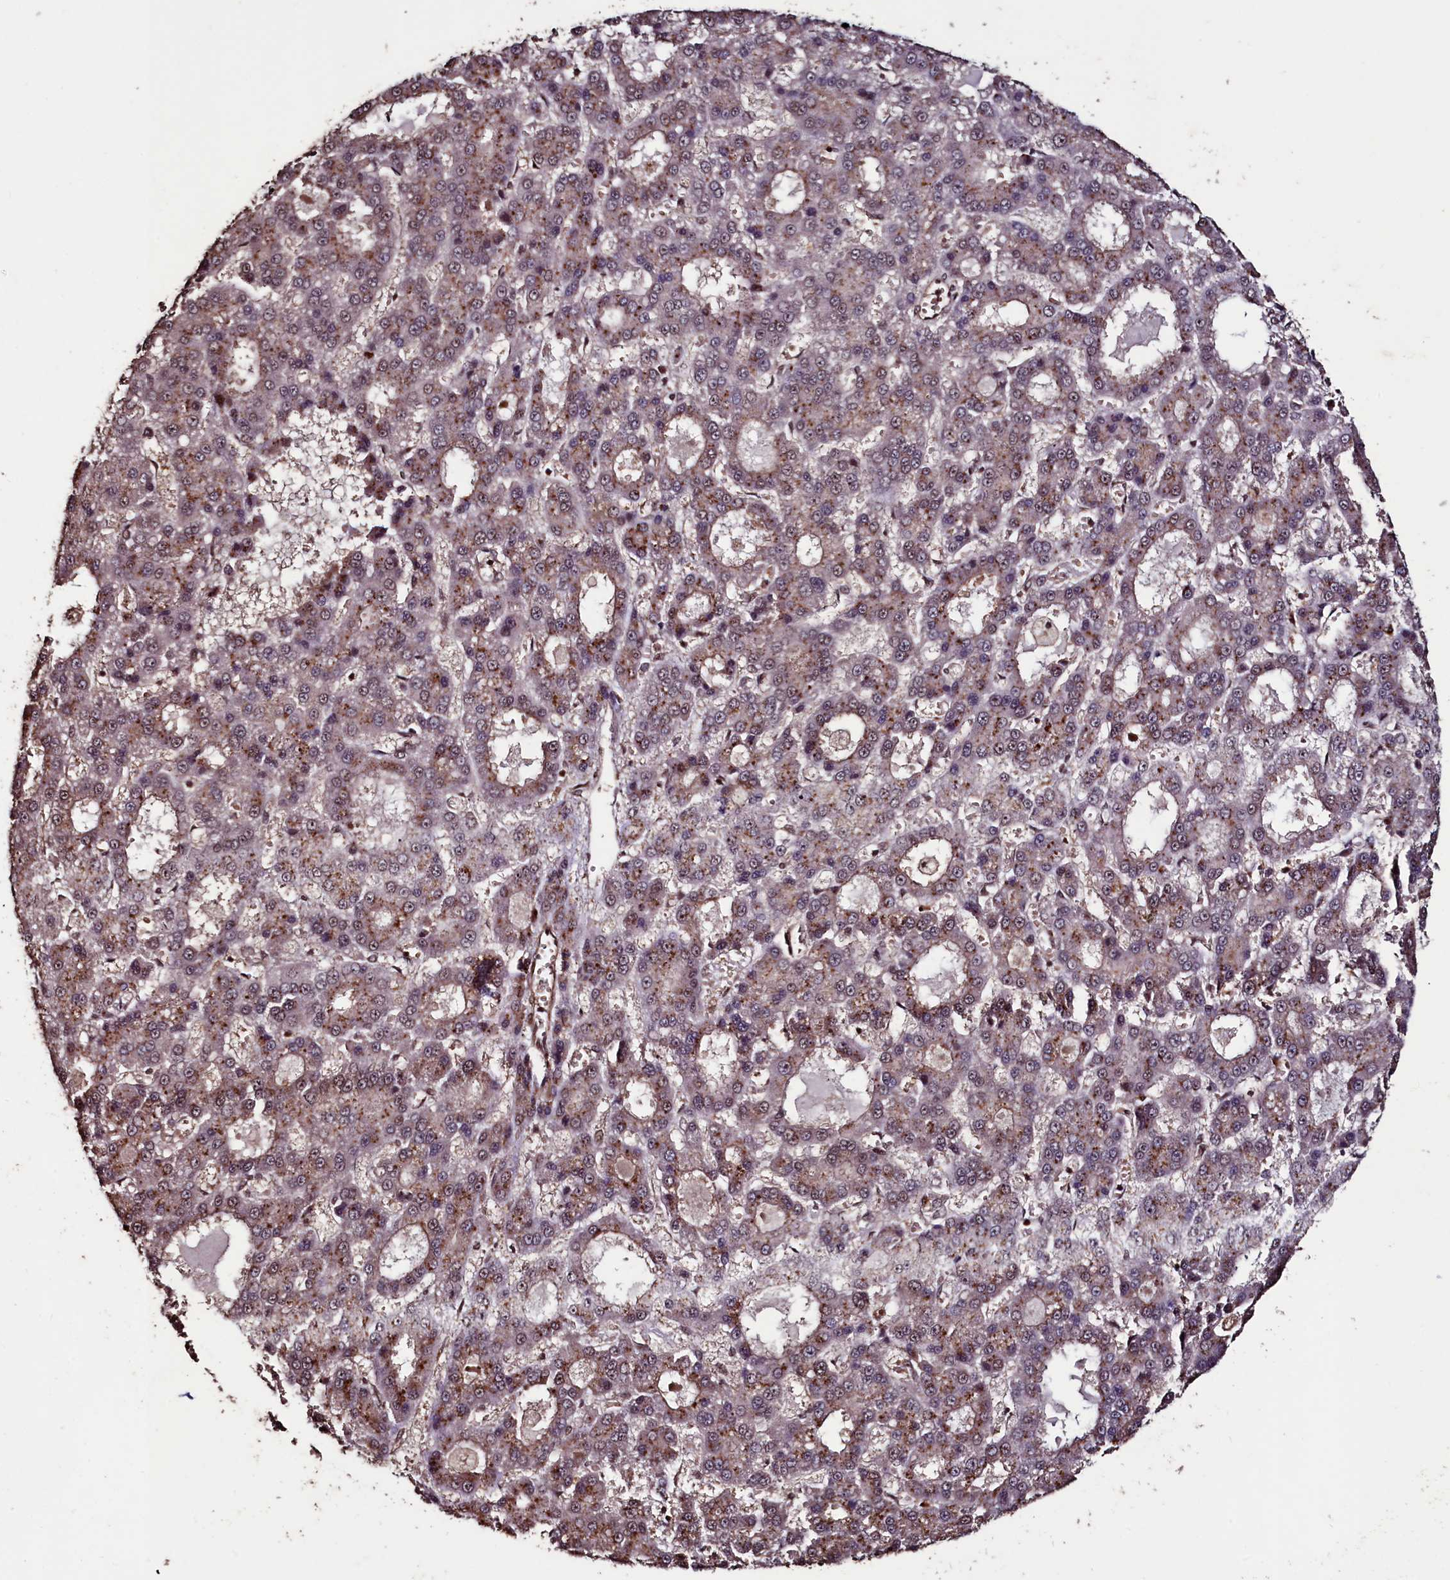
{"staining": {"intensity": "weak", "quantity": ">75%", "location": "cytoplasmic/membranous"}, "tissue": "liver cancer", "cell_type": "Tumor cells", "image_type": "cancer", "snomed": [{"axis": "morphology", "description": "Carcinoma, Hepatocellular, NOS"}, {"axis": "topography", "description": "Liver"}], "caption": "There is low levels of weak cytoplasmic/membranous staining in tumor cells of liver hepatocellular carcinoma, as demonstrated by immunohistochemical staining (brown color).", "gene": "SFSWAP", "patient": {"sex": "male", "age": 70}}